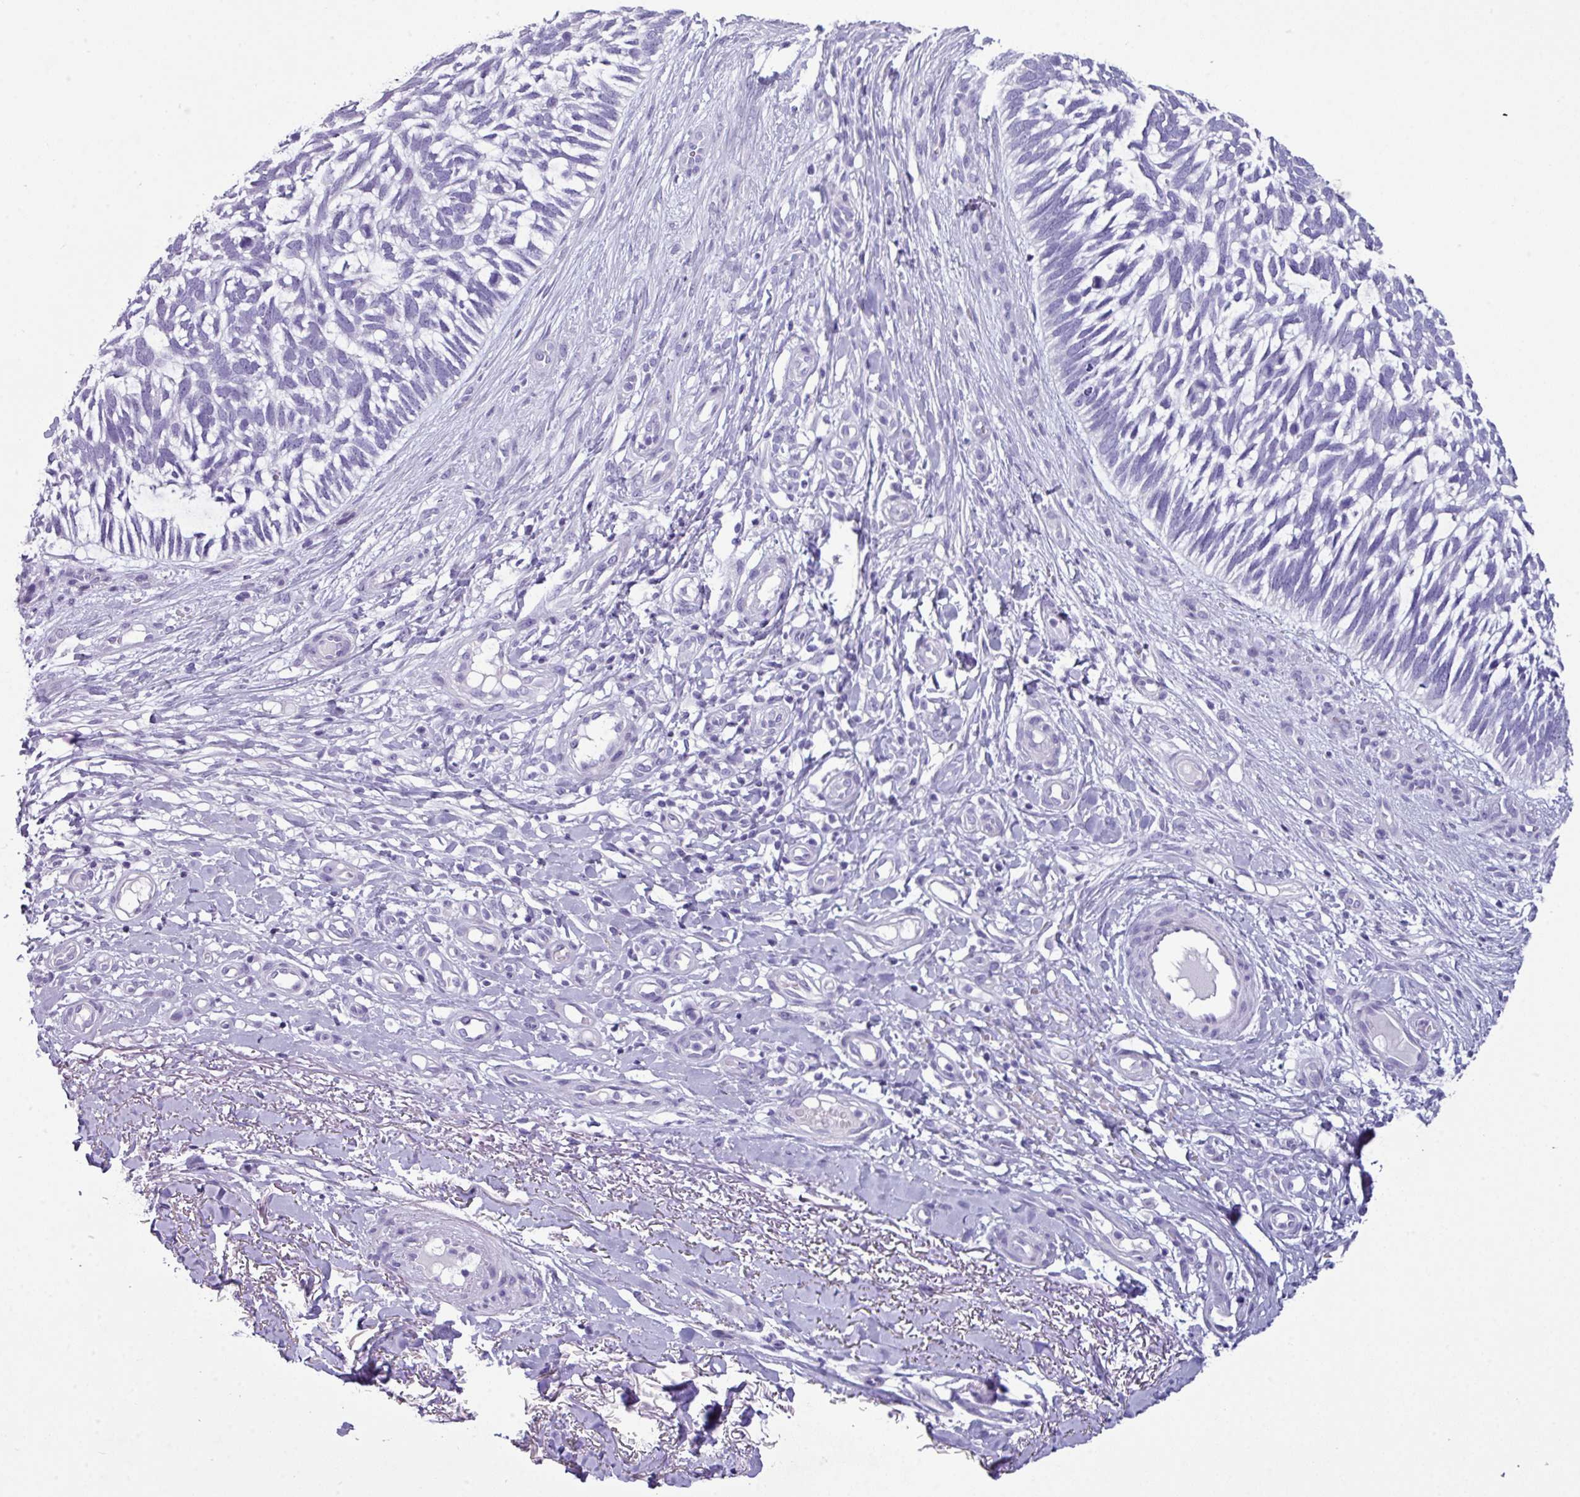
{"staining": {"intensity": "negative", "quantity": "none", "location": "none"}, "tissue": "skin cancer", "cell_type": "Tumor cells", "image_type": "cancer", "snomed": [{"axis": "morphology", "description": "Basal cell carcinoma"}, {"axis": "topography", "description": "Skin"}], "caption": "Basal cell carcinoma (skin) stained for a protein using immunohistochemistry demonstrates no staining tumor cells.", "gene": "AGO3", "patient": {"sex": "male", "age": 88}}